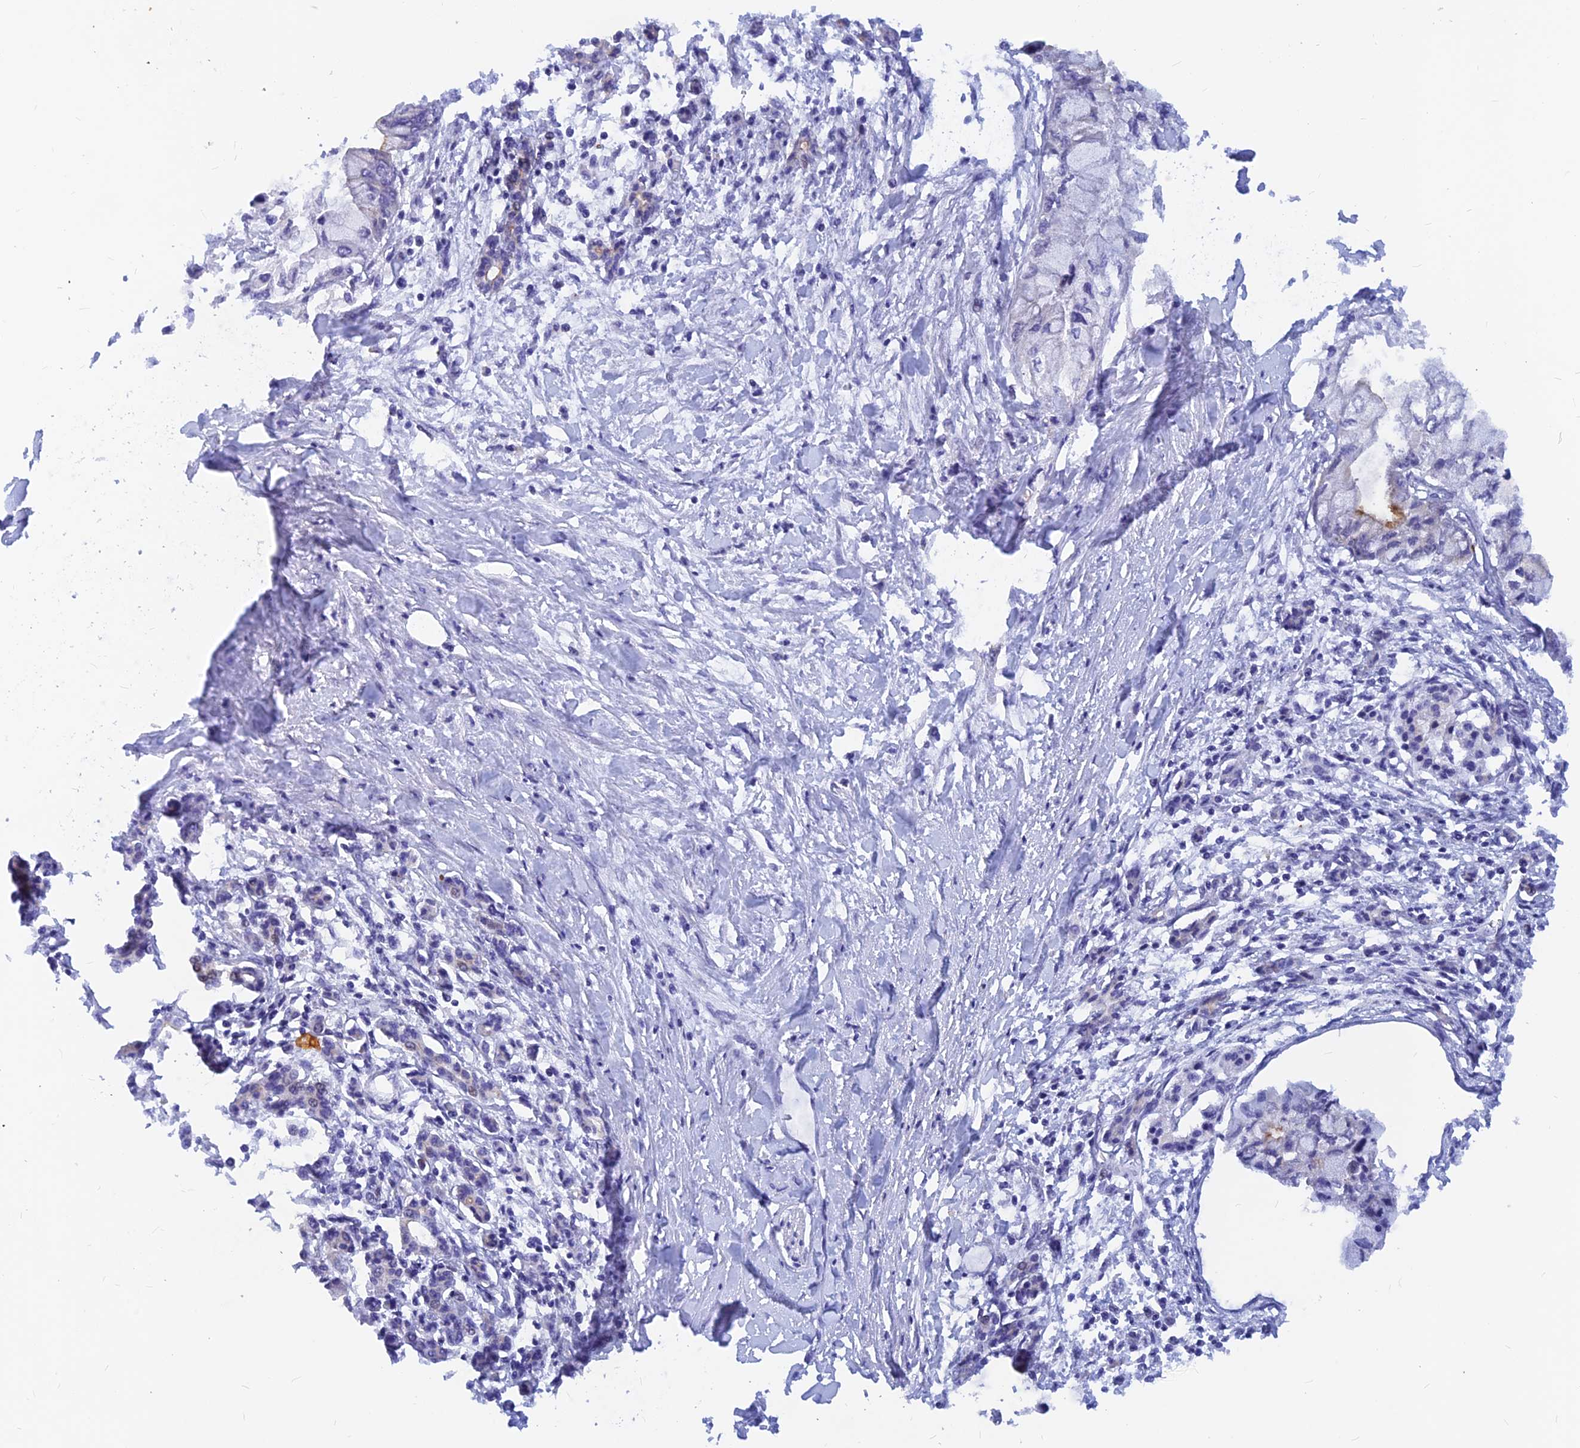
{"staining": {"intensity": "negative", "quantity": "none", "location": "none"}, "tissue": "pancreatic cancer", "cell_type": "Tumor cells", "image_type": "cancer", "snomed": [{"axis": "morphology", "description": "Adenocarcinoma, NOS"}, {"axis": "topography", "description": "Pancreas"}], "caption": "An immunohistochemistry micrograph of pancreatic cancer is shown. There is no staining in tumor cells of pancreatic cancer.", "gene": "DNAJC16", "patient": {"sex": "male", "age": 48}}